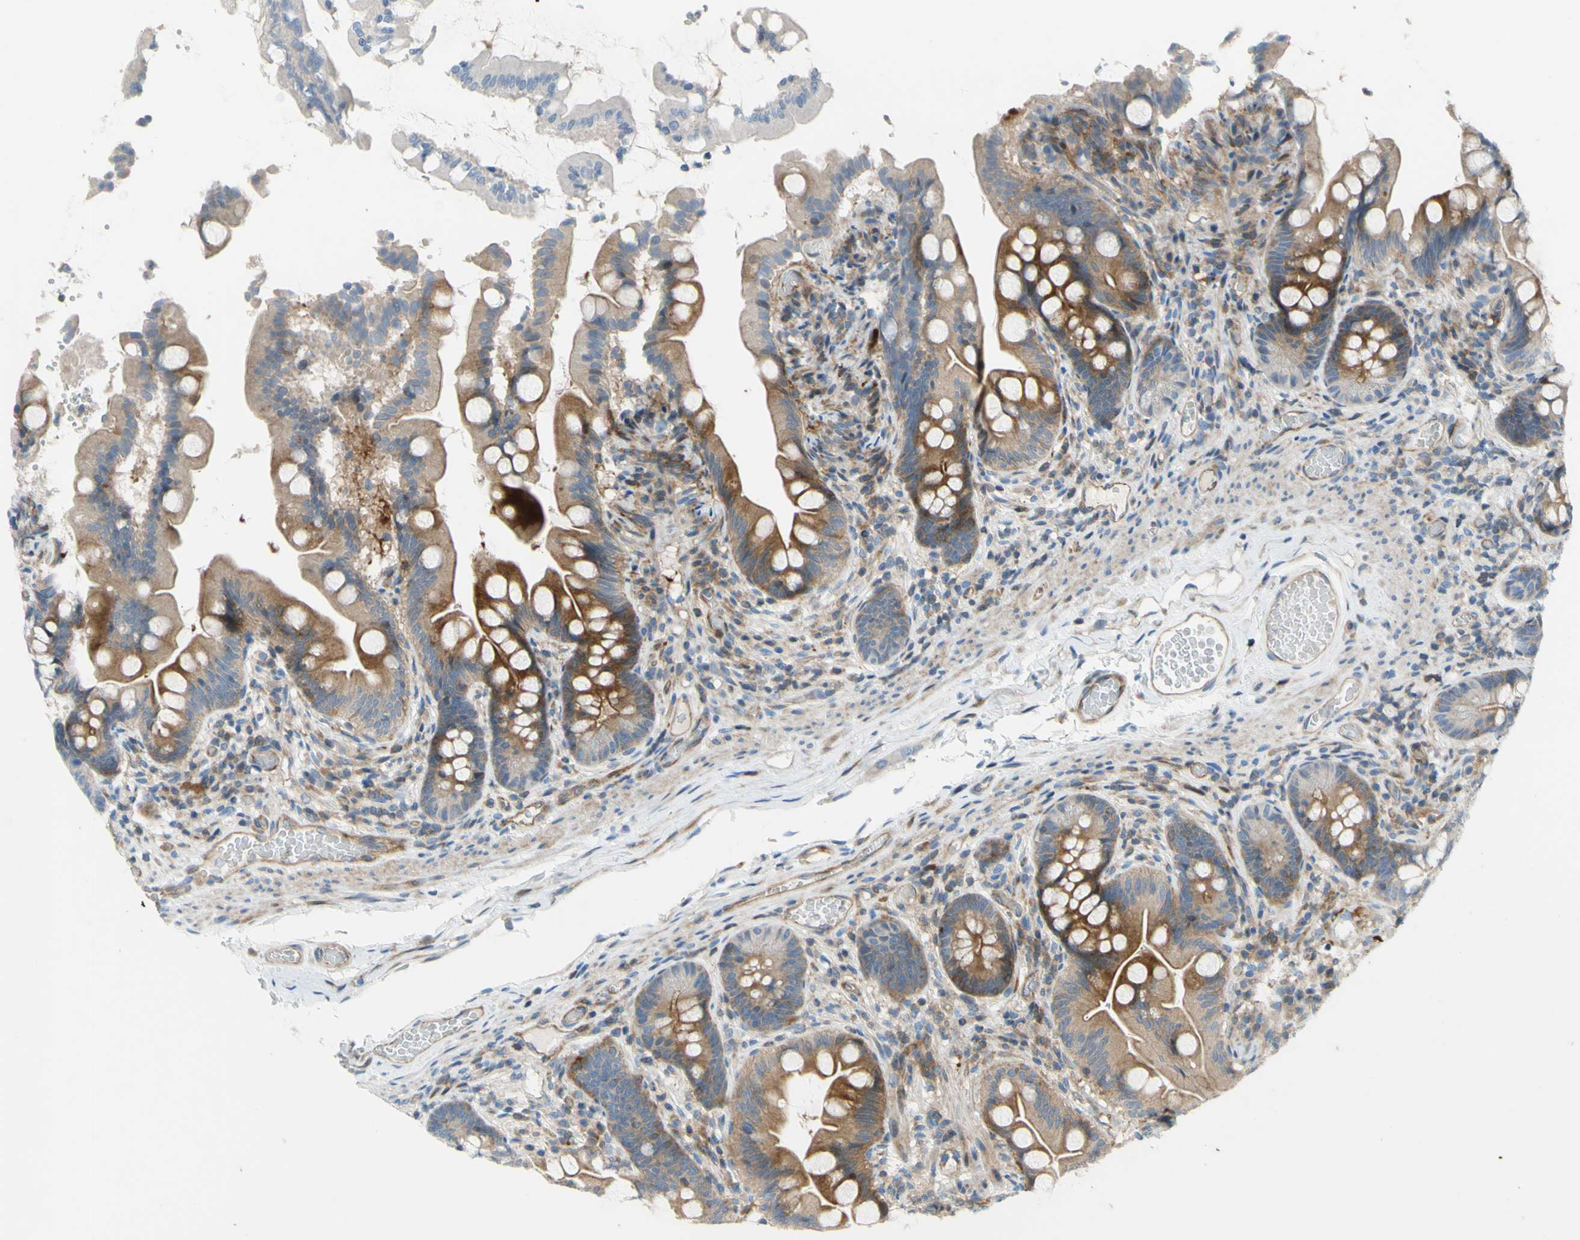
{"staining": {"intensity": "moderate", "quantity": ">75%", "location": "cytoplasmic/membranous"}, "tissue": "small intestine", "cell_type": "Glandular cells", "image_type": "normal", "snomed": [{"axis": "morphology", "description": "Normal tissue, NOS"}, {"axis": "topography", "description": "Small intestine"}], "caption": "DAB immunohistochemical staining of benign human small intestine reveals moderate cytoplasmic/membranous protein staining in approximately >75% of glandular cells. The staining was performed using DAB (3,3'-diaminobenzidine), with brown indicating positive protein expression. Nuclei are stained blue with hematoxylin.", "gene": "PAK2", "patient": {"sex": "female", "age": 56}}